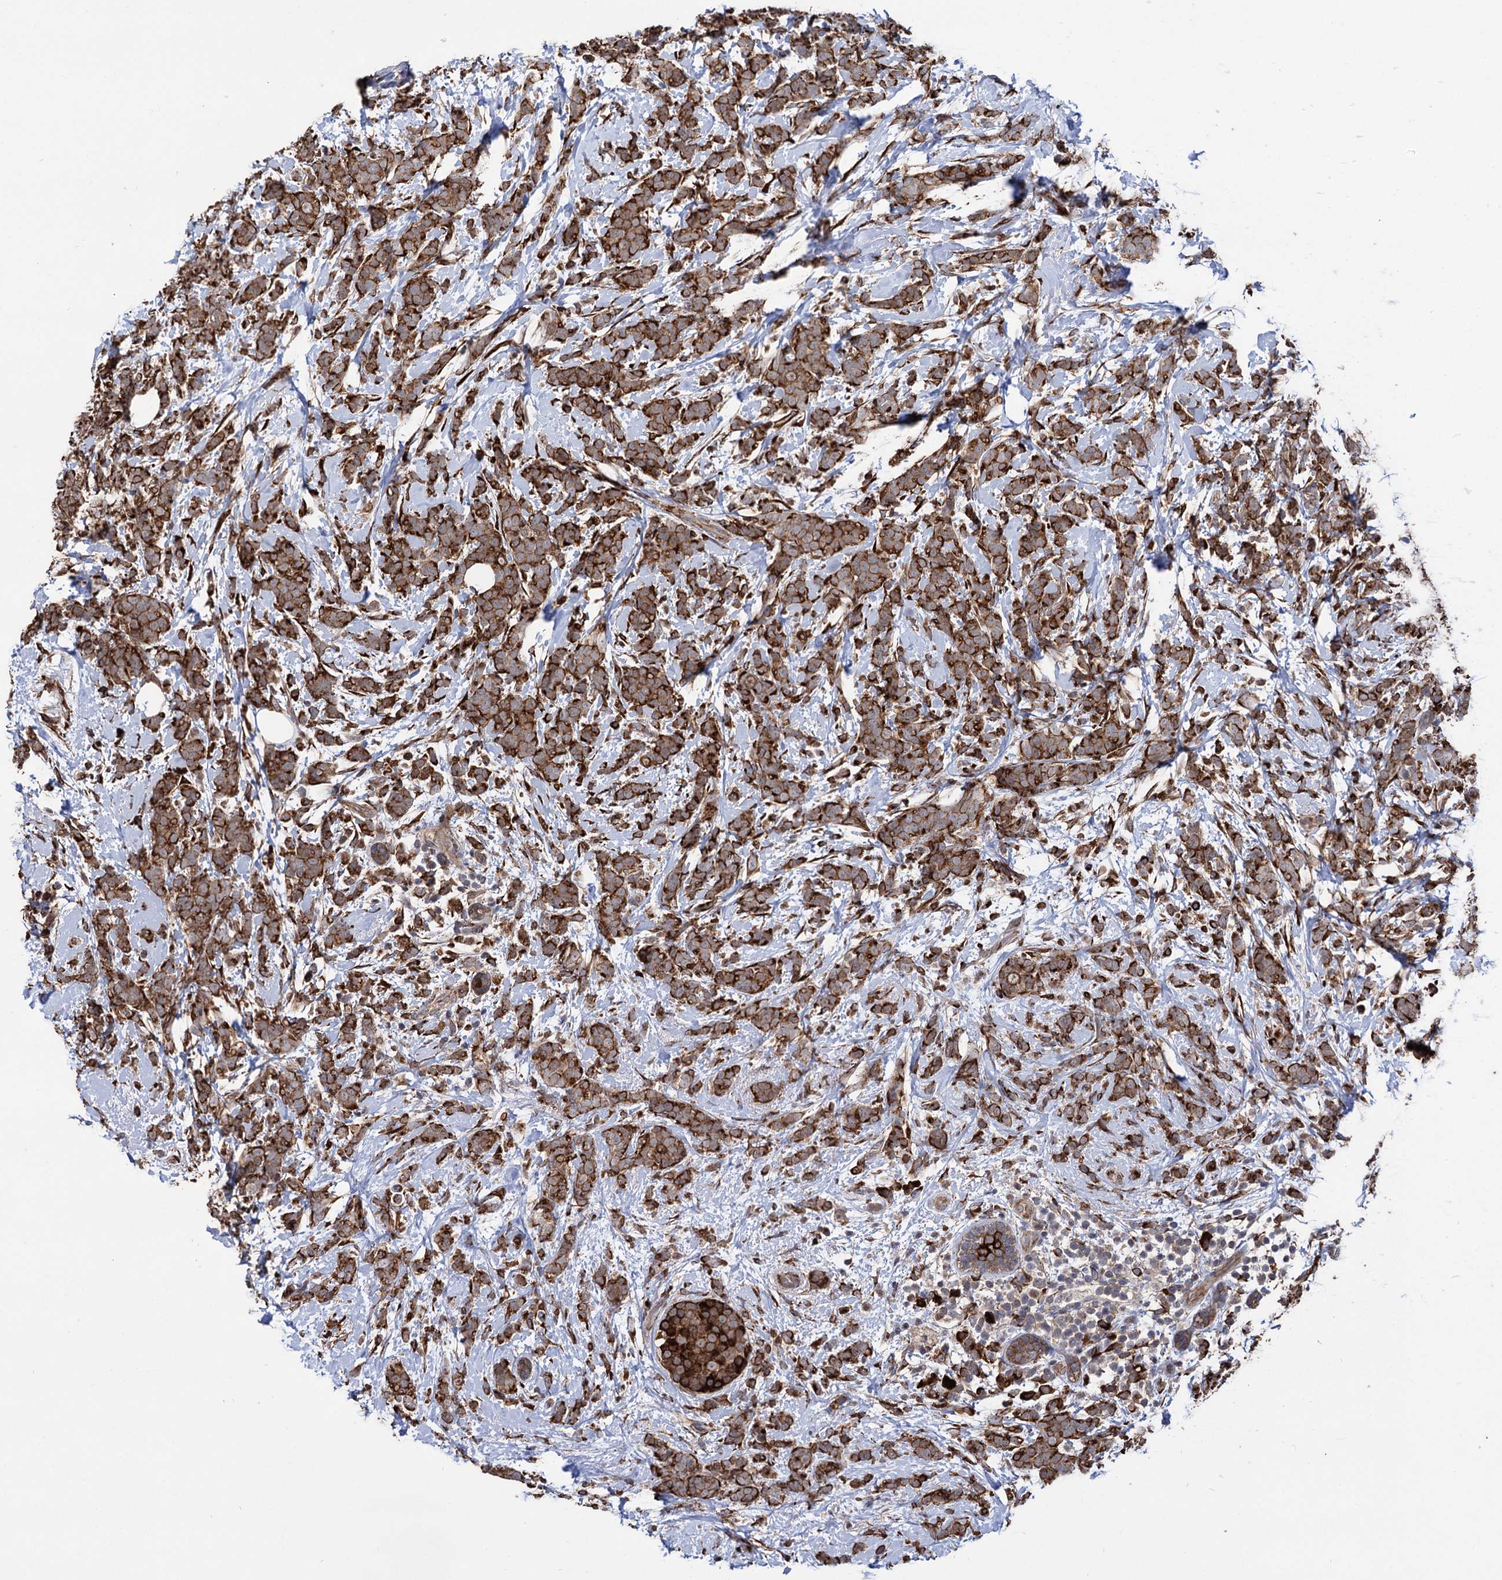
{"staining": {"intensity": "strong", "quantity": ">75%", "location": "cytoplasmic/membranous"}, "tissue": "breast cancer", "cell_type": "Tumor cells", "image_type": "cancer", "snomed": [{"axis": "morphology", "description": "Lobular carcinoma"}, {"axis": "topography", "description": "Breast"}], "caption": "IHC (DAB (3,3'-diaminobenzidine)) staining of breast cancer (lobular carcinoma) demonstrates strong cytoplasmic/membranous protein staining in approximately >75% of tumor cells.", "gene": "CDAN1", "patient": {"sex": "female", "age": 58}}